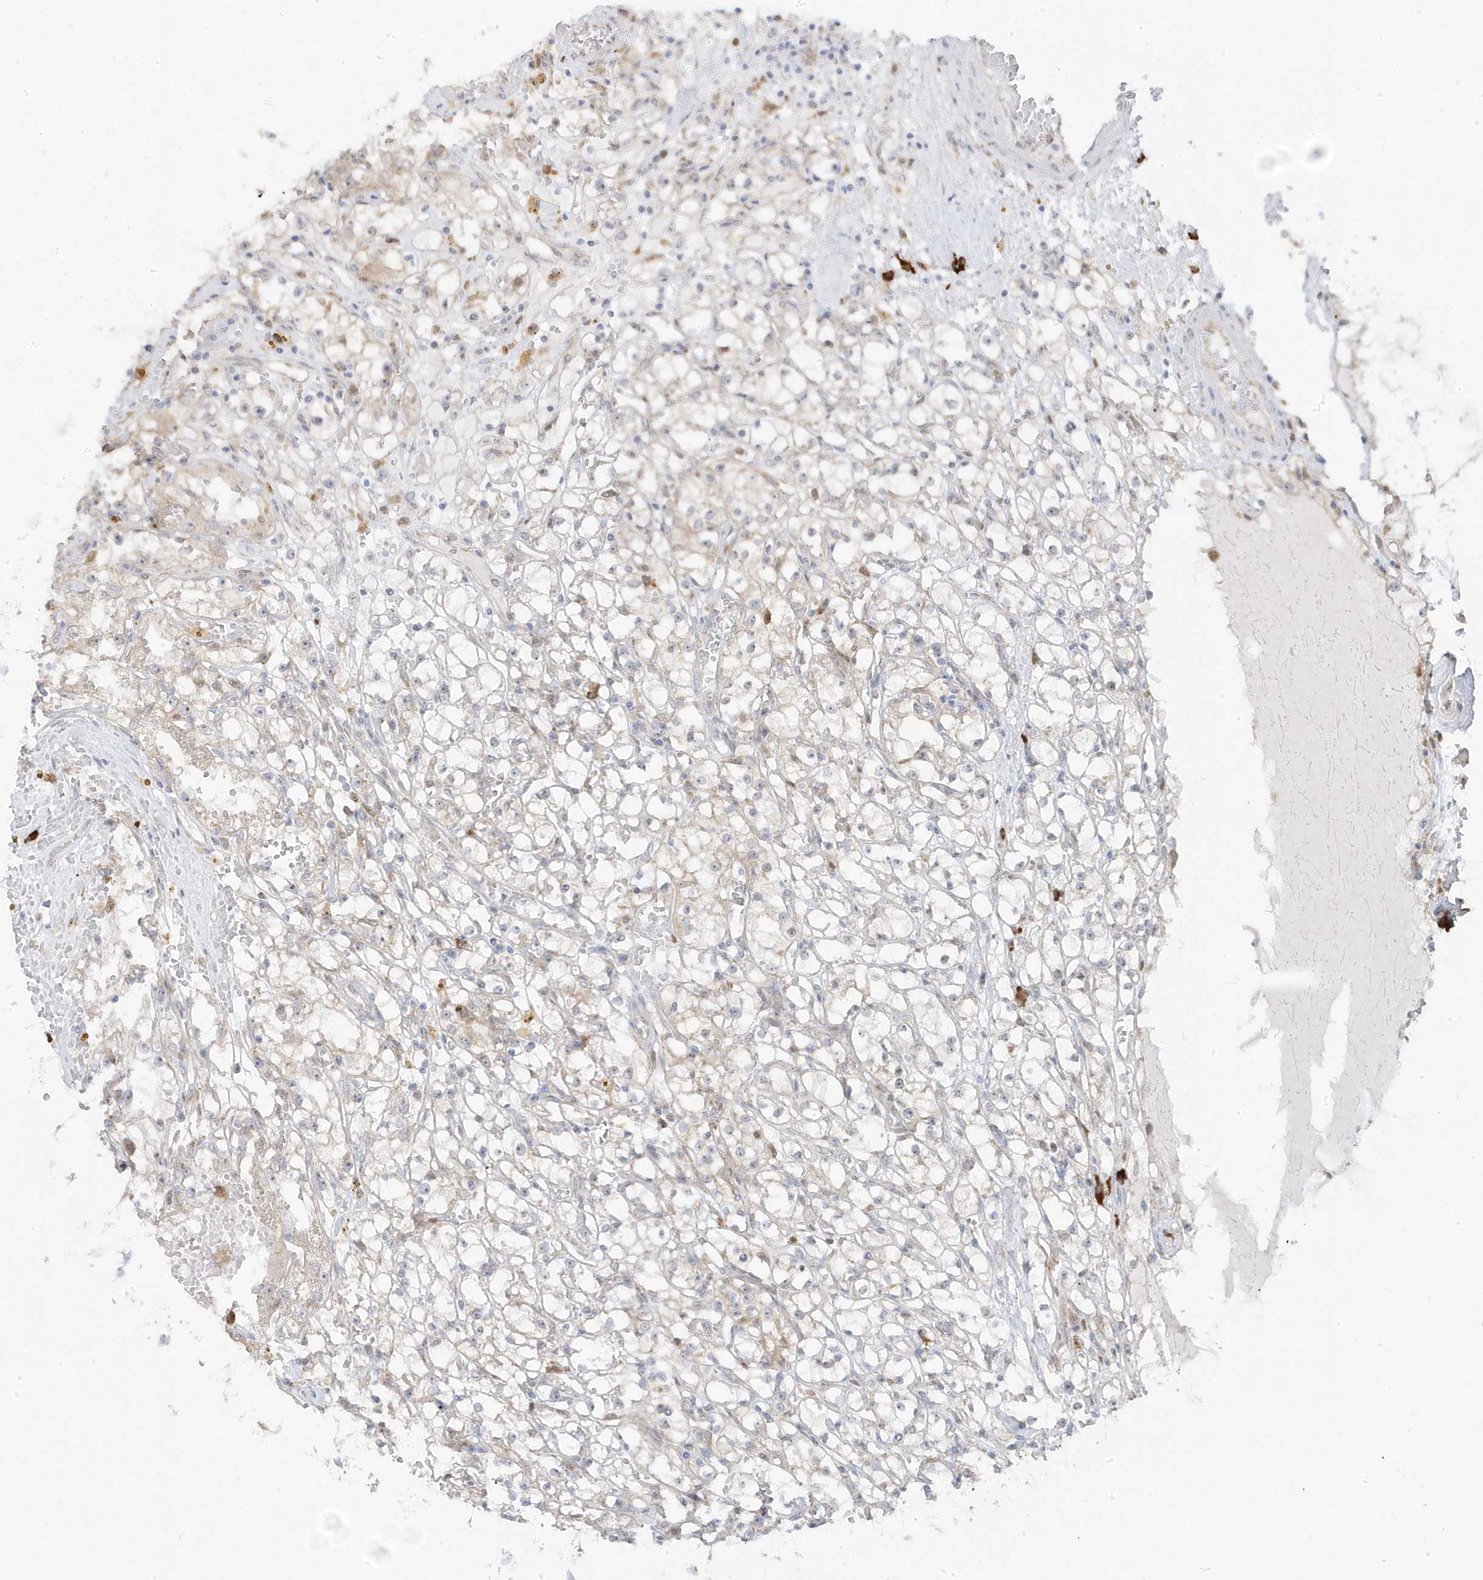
{"staining": {"intensity": "negative", "quantity": "none", "location": "none"}, "tissue": "renal cancer", "cell_type": "Tumor cells", "image_type": "cancer", "snomed": [{"axis": "morphology", "description": "Adenocarcinoma, NOS"}, {"axis": "topography", "description": "Kidney"}], "caption": "A high-resolution image shows immunohistochemistry staining of renal cancer, which demonstrates no significant positivity in tumor cells.", "gene": "ZNF654", "patient": {"sex": "male", "age": 56}}